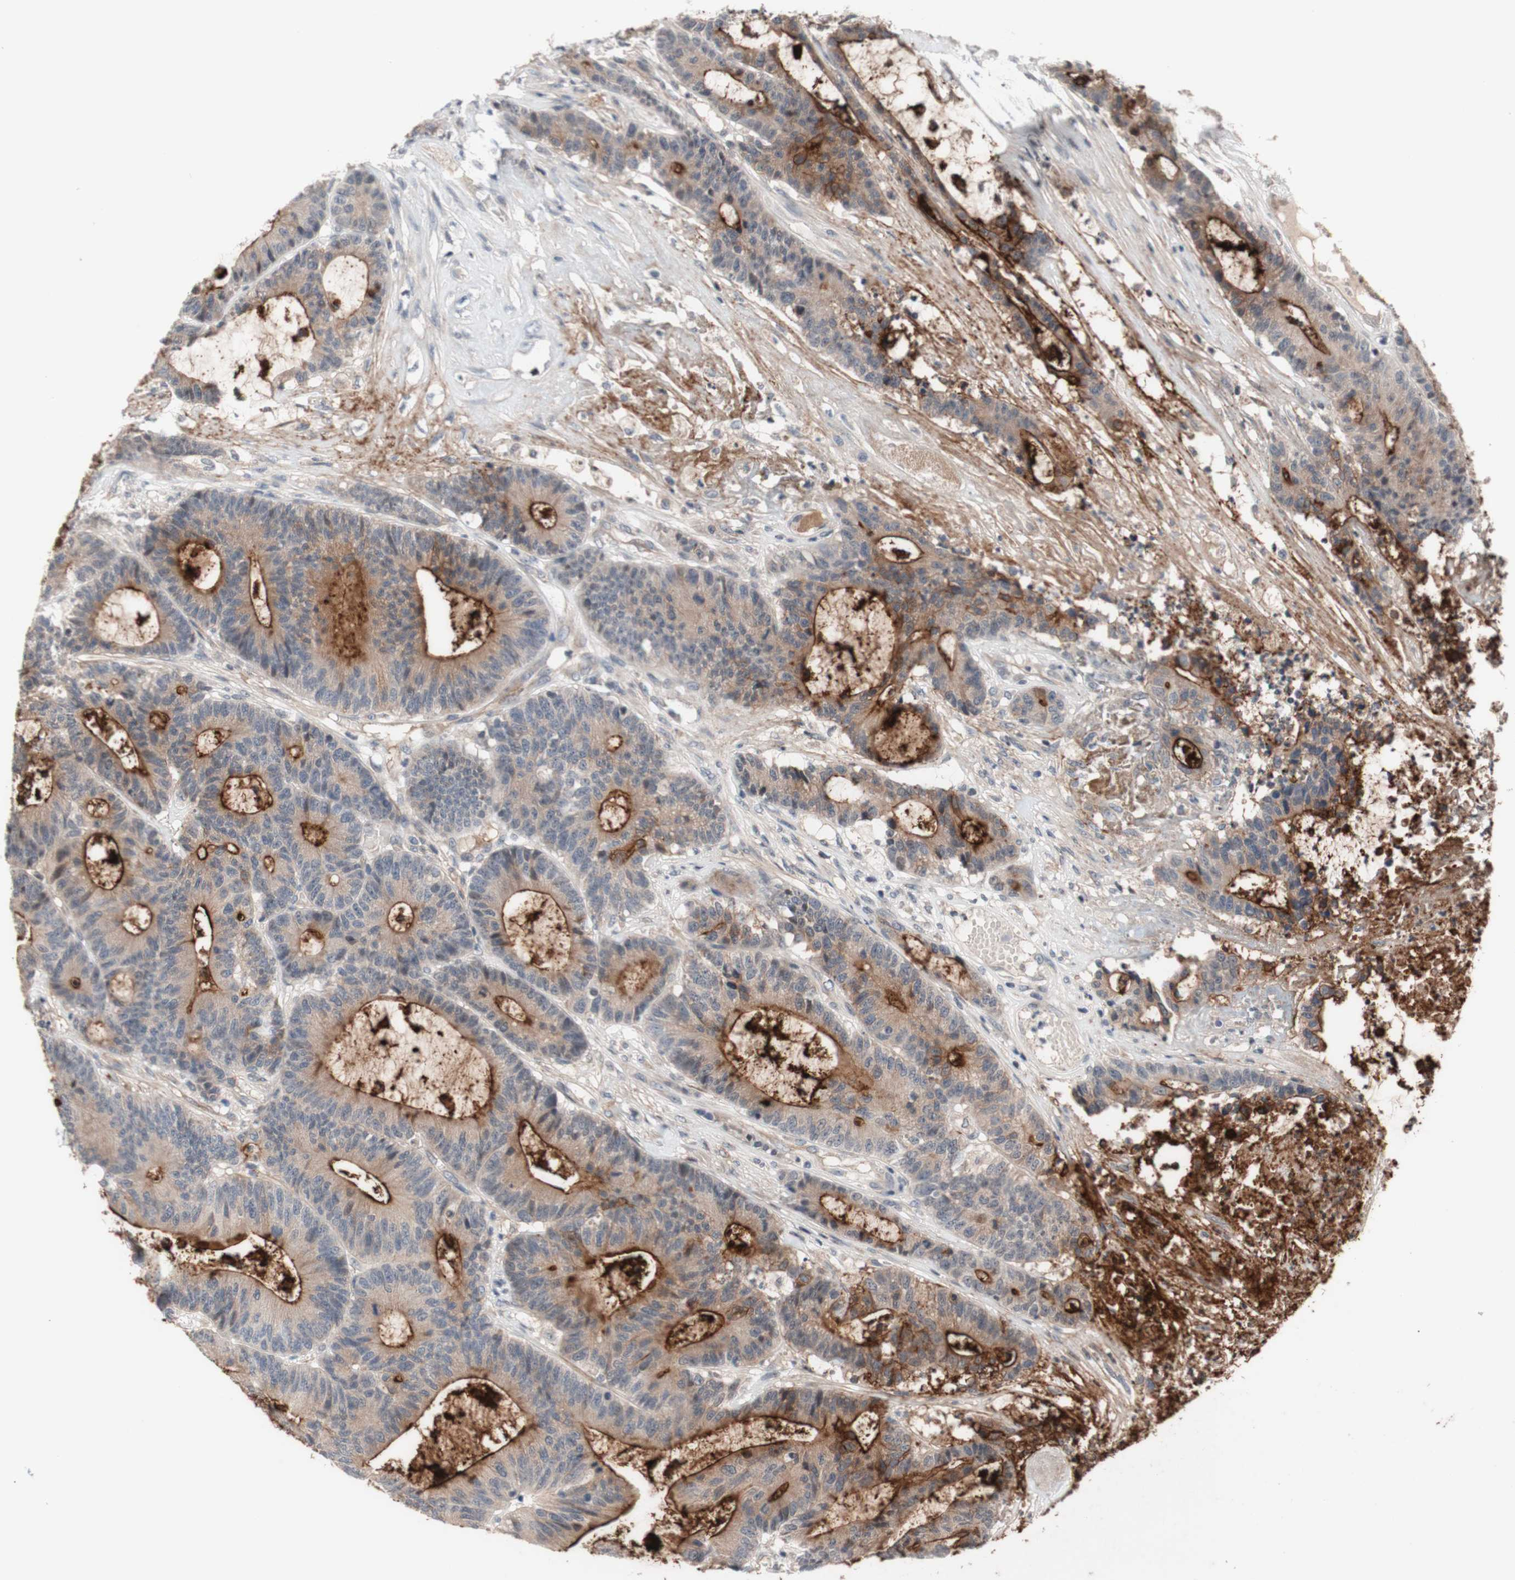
{"staining": {"intensity": "strong", "quantity": "25%-75%", "location": "cytoplasmic/membranous"}, "tissue": "colorectal cancer", "cell_type": "Tumor cells", "image_type": "cancer", "snomed": [{"axis": "morphology", "description": "Adenocarcinoma, NOS"}, {"axis": "topography", "description": "Colon"}], "caption": "Strong cytoplasmic/membranous protein staining is identified in approximately 25%-75% of tumor cells in colorectal adenocarcinoma.", "gene": "CD55", "patient": {"sex": "female", "age": 84}}